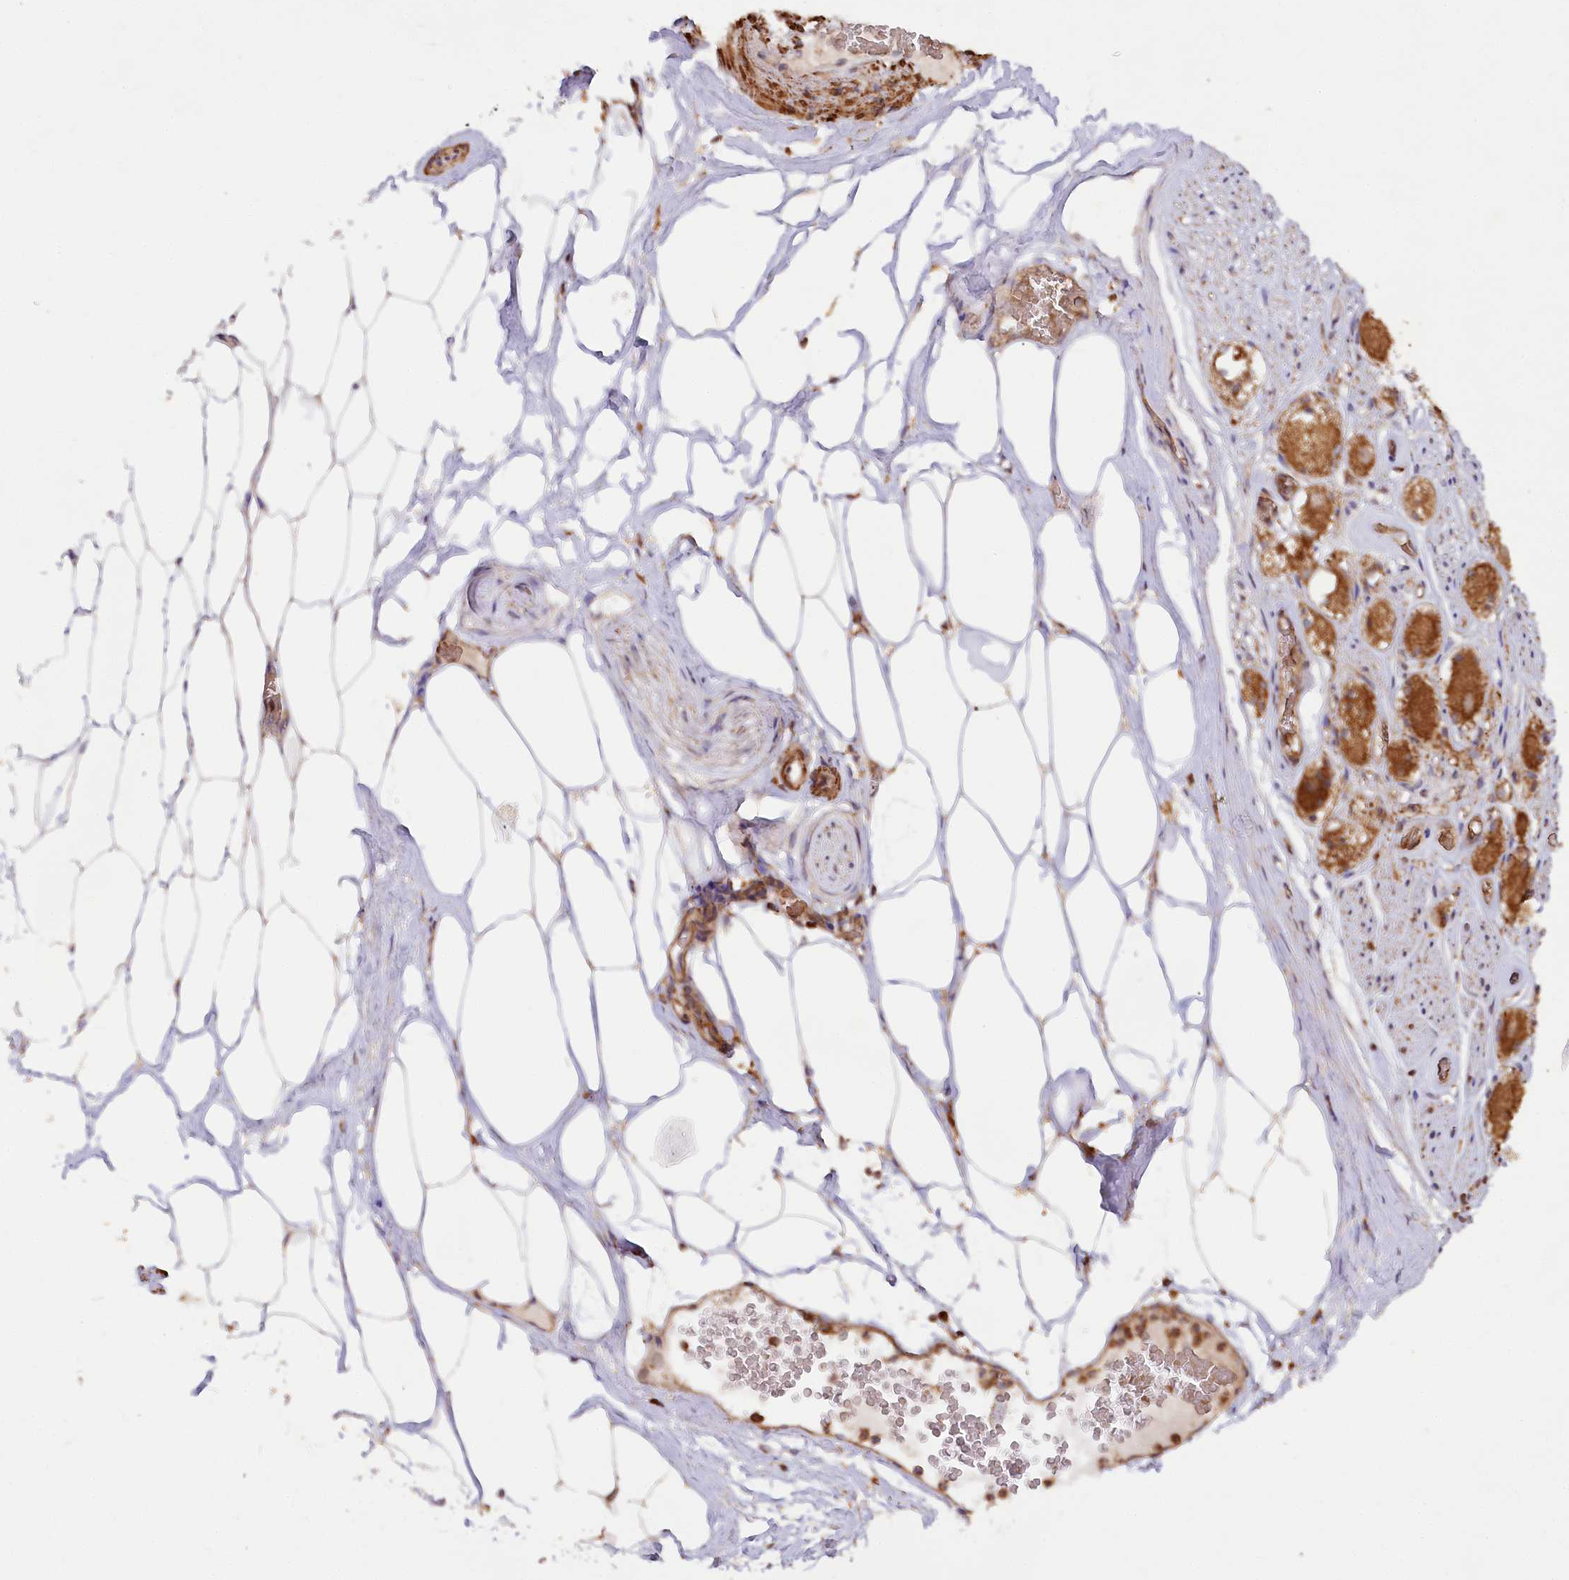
{"staining": {"intensity": "moderate", "quantity": ">75%", "location": "cytoplasmic/membranous"}, "tissue": "adipose tissue", "cell_type": "Adipocytes", "image_type": "normal", "snomed": [{"axis": "morphology", "description": "Normal tissue, NOS"}, {"axis": "morphology", "description": "Adenocarcinoma, Low grade"}, {"axis": "topography", "description": "Prostate"}, {"axis": "topography", "description": "Peripheral nerve tissue"}], "caption": "A medium amount of moderate cytoplasmic/membranous positivity is identified in approximately >75% of adipocytes in benign adipose tissue. (brown staining indicates protein expression, while blue staining denotes nuclei).", "gene": "PAIP2", "patient": {"sex": "male", "age": 63}}